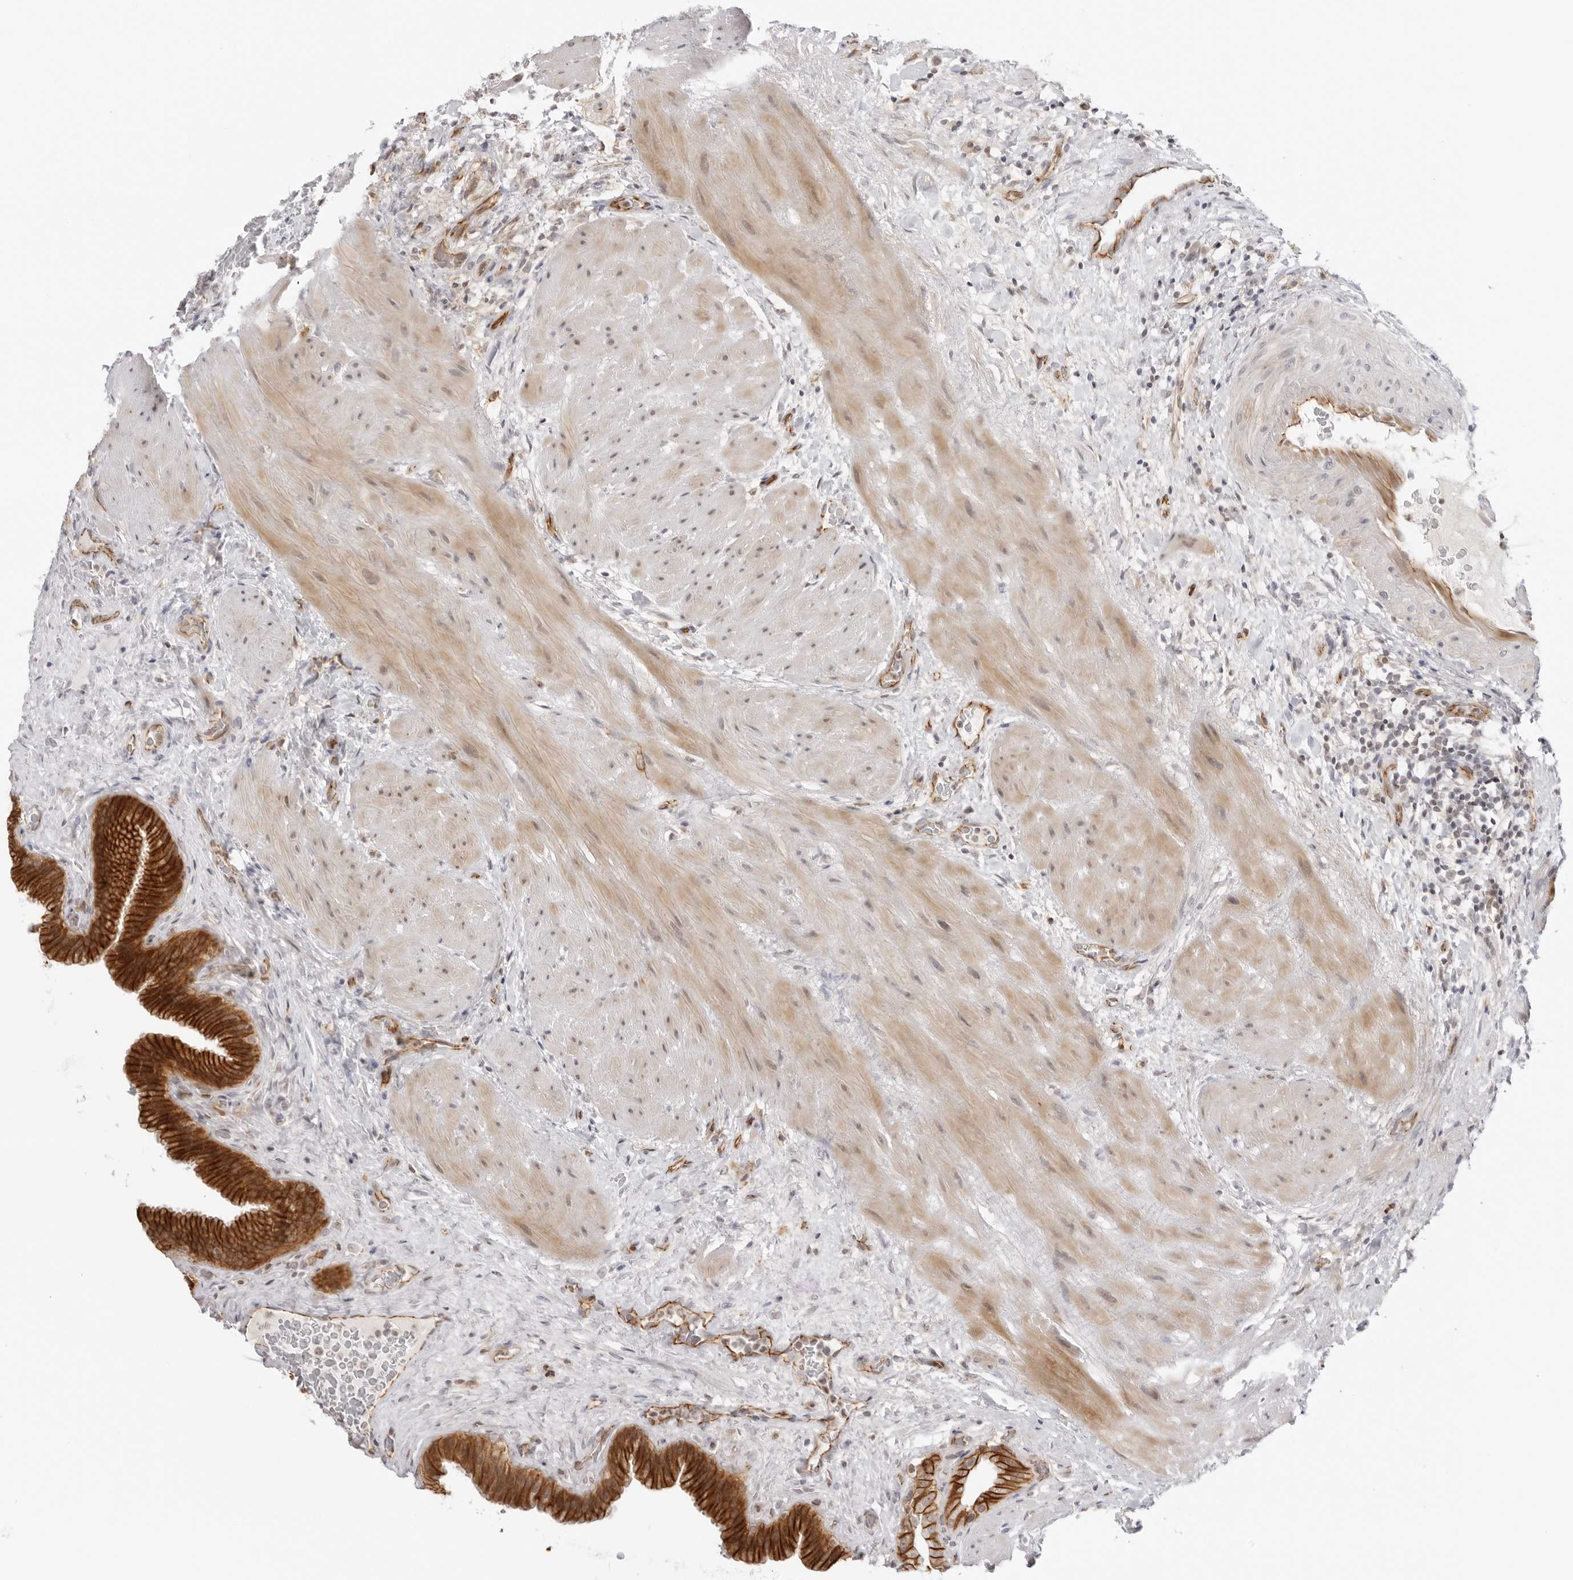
{"staining": {"intensity": "strong", "quantity": ">75%", "location": "cytoplasmic/membranous"}, "tissue": "gallbladder", "cell_type": "Glandular cells", "image_type": "normal", "snomed": [{"axis": "morphology", "description": "Normal tissue, NOS"}, {"axis": "topography", "description": "Gallbladder"}], "caption": "The image demonstrates immunohistochemical staining of unremarkable gallbladder. There is strong cytoplasmic/membranous positivity is appreciated in about >75% of glandular cells. (DAB = brown stain, brightfield microscopy at high magnification).", "gene": "TRAPPC3", "patient": {"sex": "male", "age": 49}}